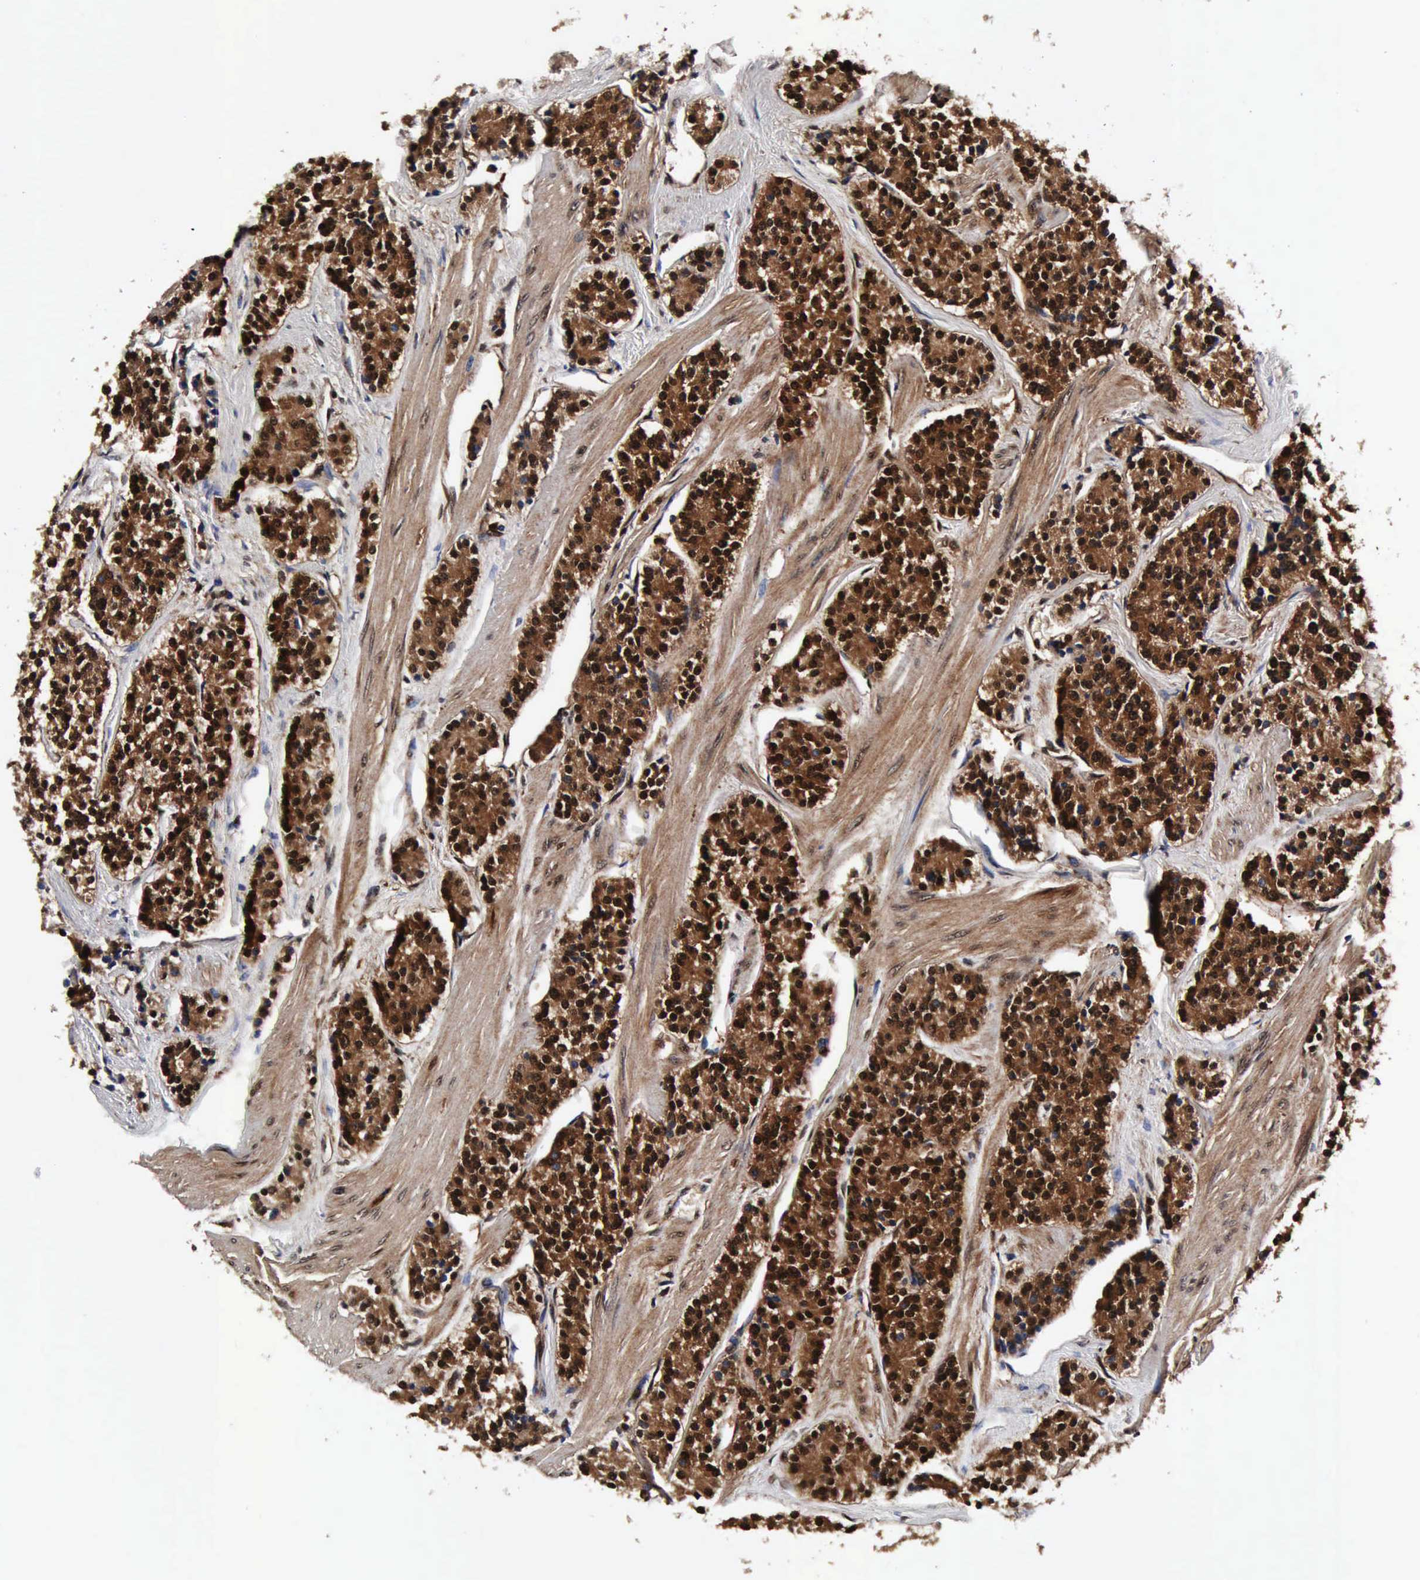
{"staining": {"intensity": "strong", "quantity": ">75%", "location": "cytoplasmic/membranous,nuclear"}, "tissue": "carcinoid", "cell_type": "Tumor cells", "image_type": "cancer", "snomed": [{"axis": "morphology", "description": "Carcinoid, malignant, NOS"}, {"axis": "topography", "description": "Stomach"}], "caption": "High-magnification brightfield microscopy of carcinoid stained with DAB (3,3'-diaminobenzidine) (brown) and counterstained with hematoxylin (blue). tumor cells exhibit strong cytoplasmic/membranous and nuclear positivity is appreciated in about>75% of cells.", "gene": "UBC", "patient": {"sex": "female", "age": 76}}